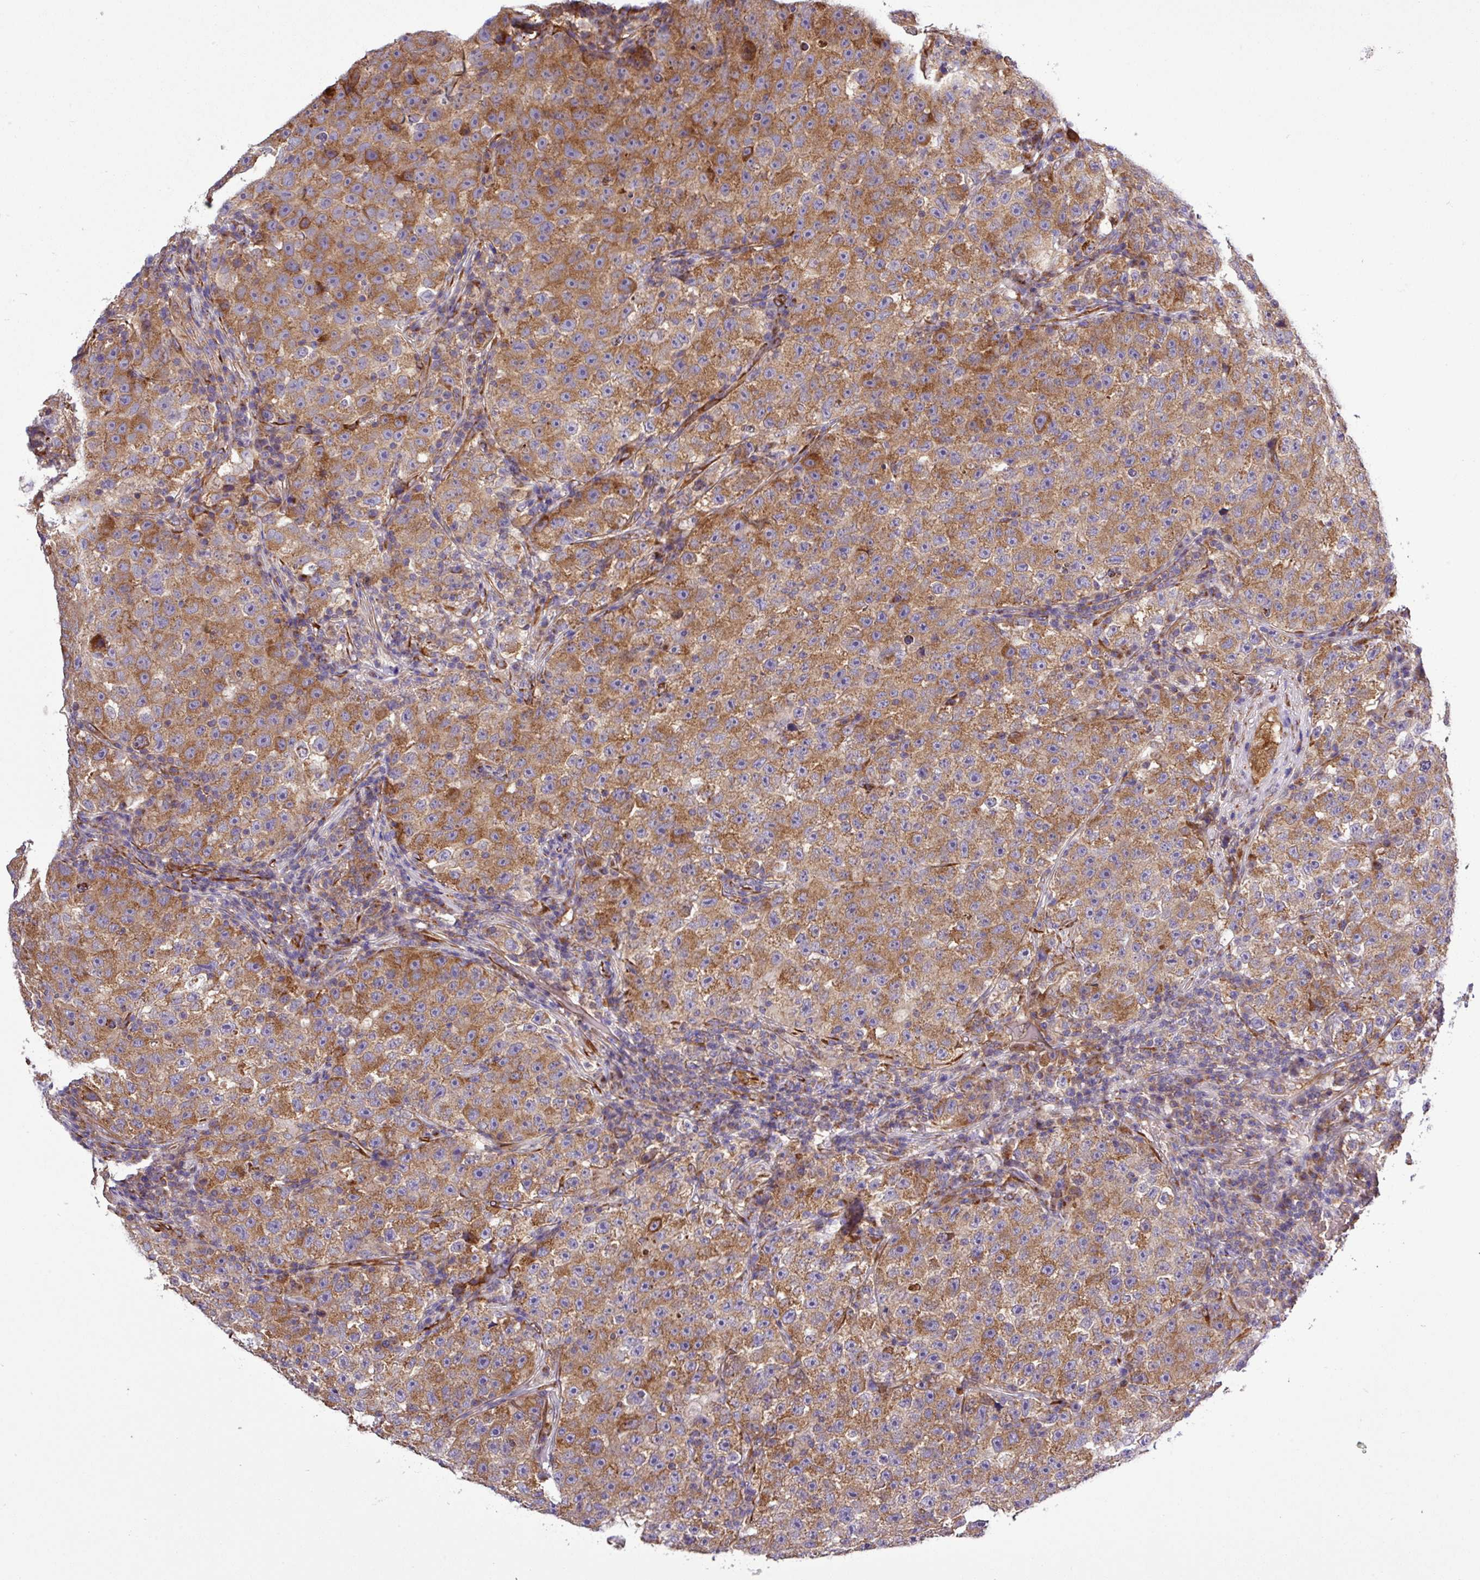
{"staining": {"intensity": "strong", "quantity": ">75%", "location": "cytoplasmic/membranous"}, "tissue": "testis cancer", "cell_type": "Tumor cells", "image_type": "cancer", "snomed": [{"axis": "morphology", "description": "Seminoma, NOS"}, {"axis": "topography", "description": "Testis"}], "caption": "A histopathology image showing strong cytoplasmic/membranous expression in approximately >75% of tumor cells in testis seminoma, as visualized by brown immunohistochemical staining.", "gene": "CWH43", "patient": {"sex": "male", "age": 22}}